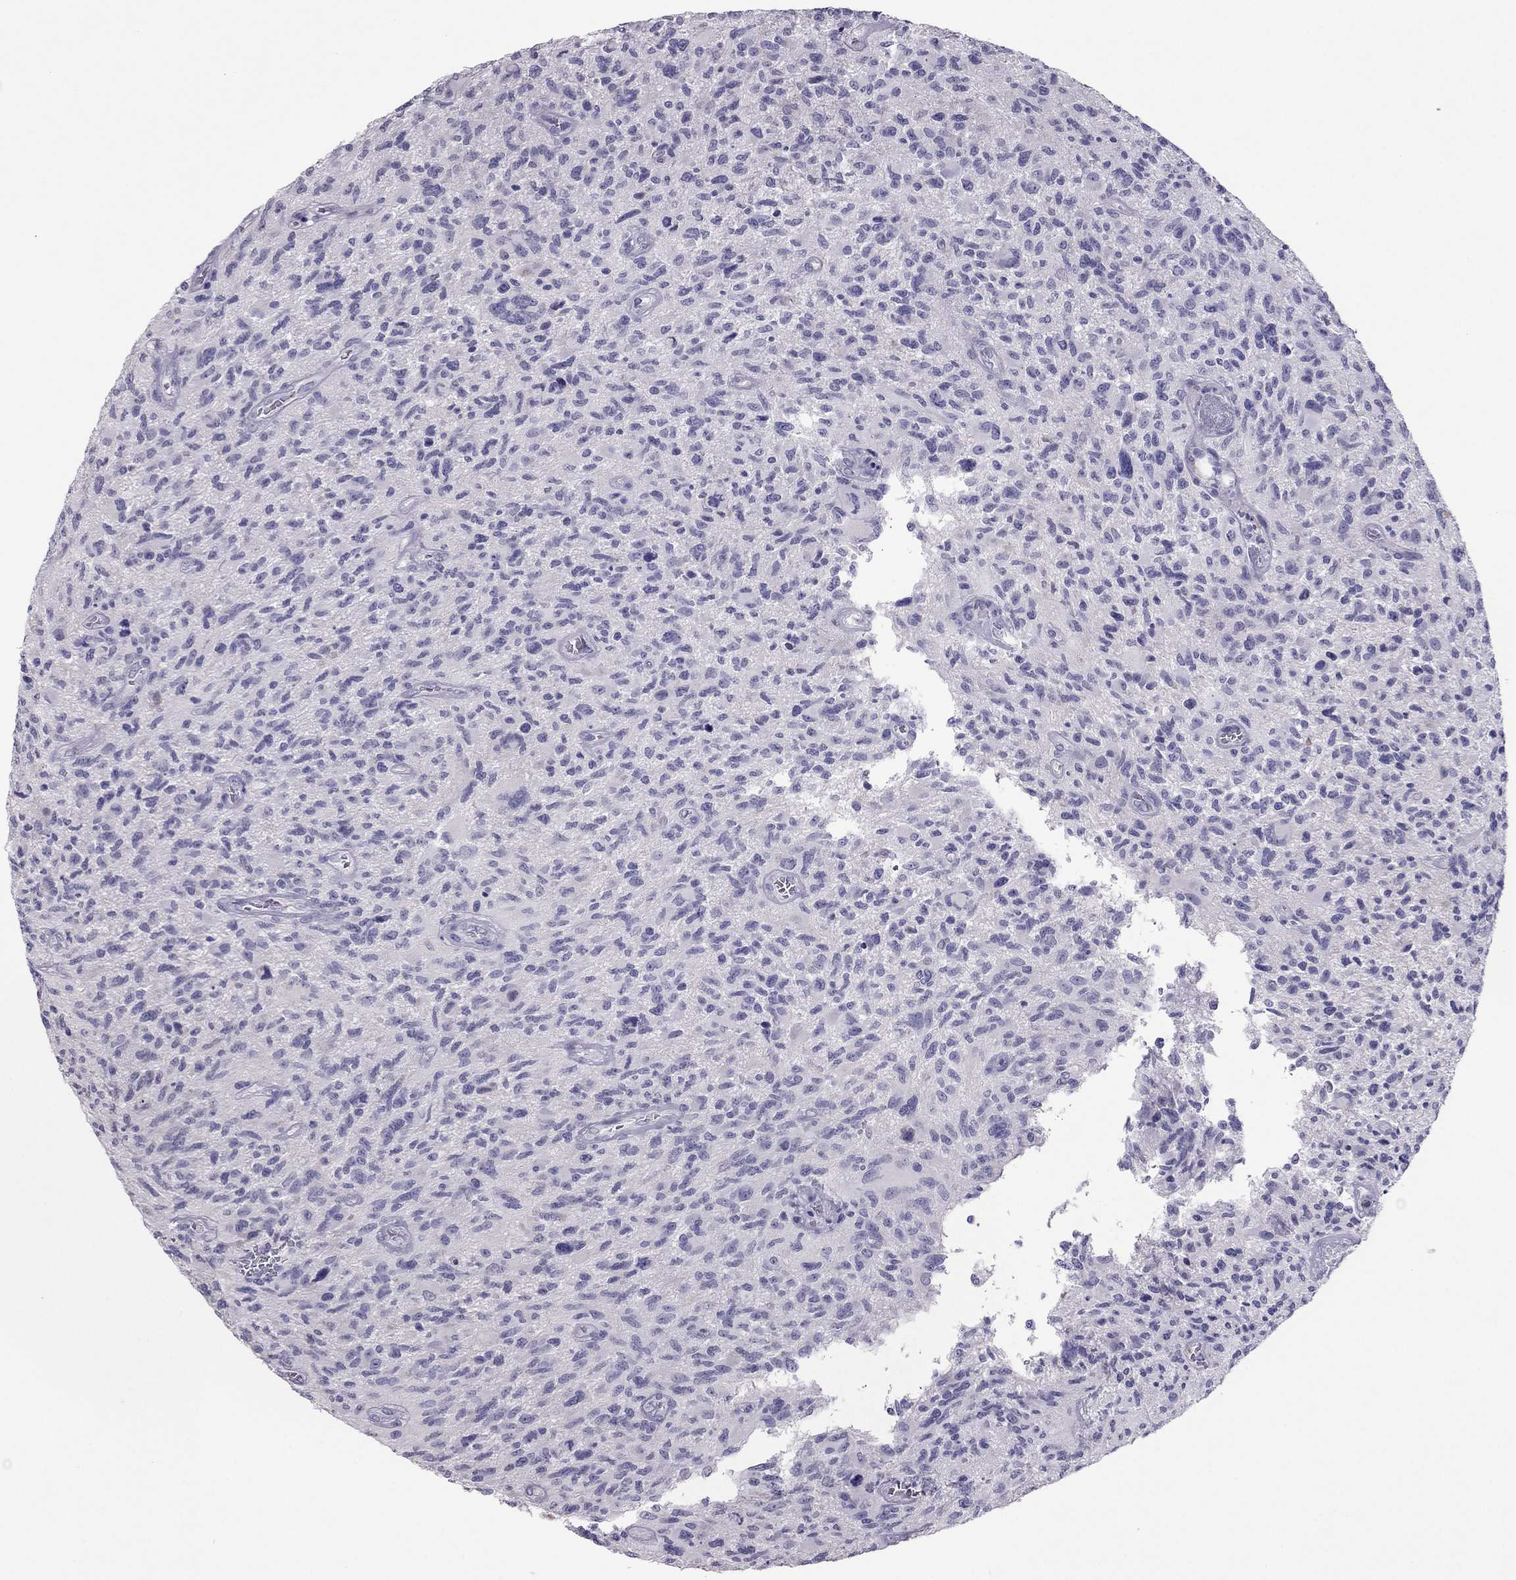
{"staining": {"intensity": "negative", "quantity": "none", "location": "none"}, "tissue": "glioma", "cell_type": "Tumor cells", "image_type": "cancer", "snomed": [{"axis": "morphology", "description": "Glioma, malignant, NOS"}, {"axis": "morphology", "description": "Glioma, malignant, High grade"}, {"axis": "topography", "description": "Brain"}], "caption": "IHC of human glioma exhibits no staining in tumor cells.", "gene": "RGS8", "patient": {"sex": "female", "age": 71}}